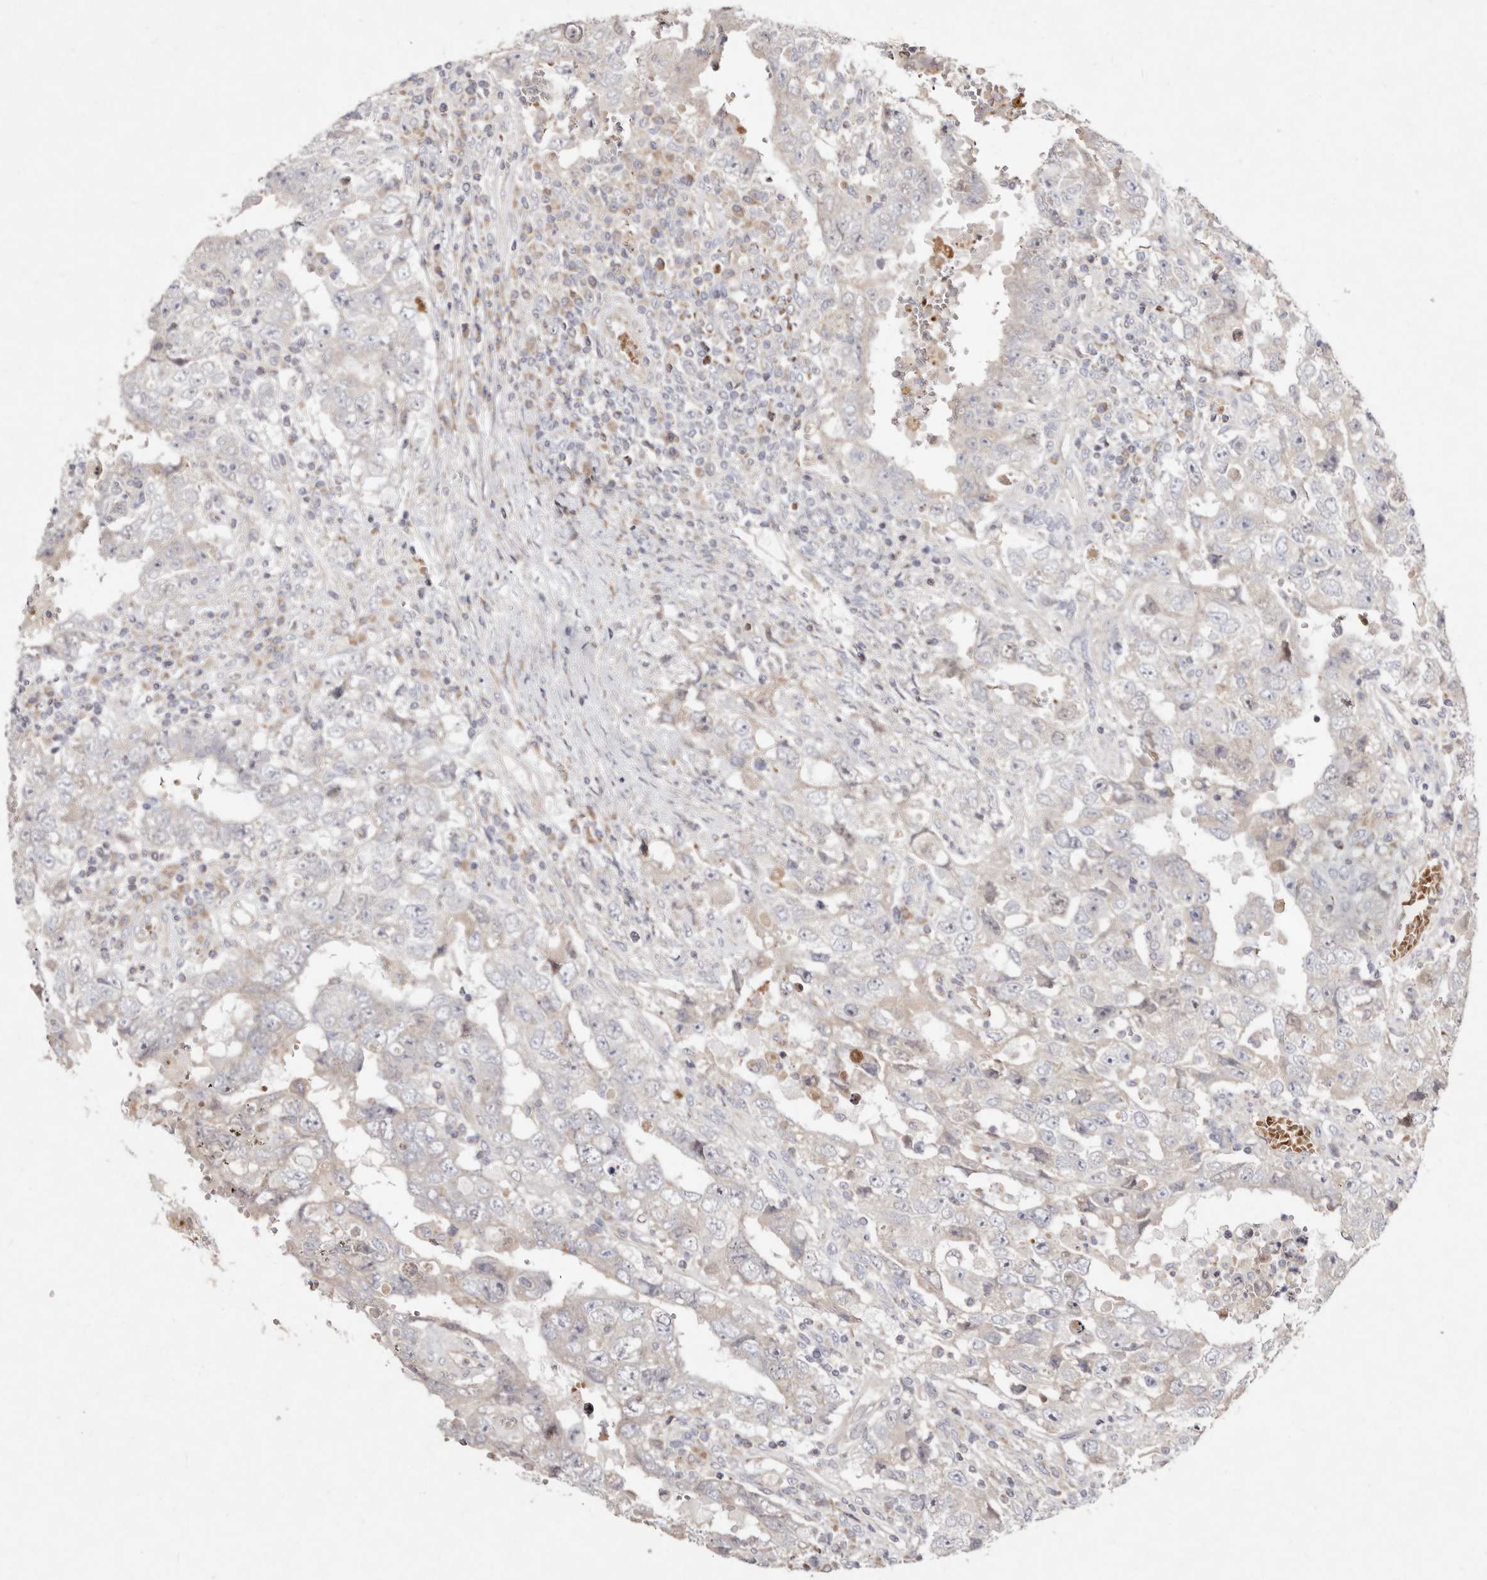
{"staining": {"intensity": "negative", "quantity": "none", "location": "none"}, "tissue": "testis cancer", "cell_type": "Tumor cells", "image_type": "cancer", "snomed": [{"axis": "morphology", "description": "Carcinoma, Embryonal, NOS"}, {"axis": "topography", "description": "Testis"}], "caption": "An immunohistochemistry micrograph of testis embryonal carcinoma is shown. There is no staining in tumor cells of testis embryonal carcinoma.", "gene": "SLC25A20", "patient": {"sex": "male", "age": 26}}